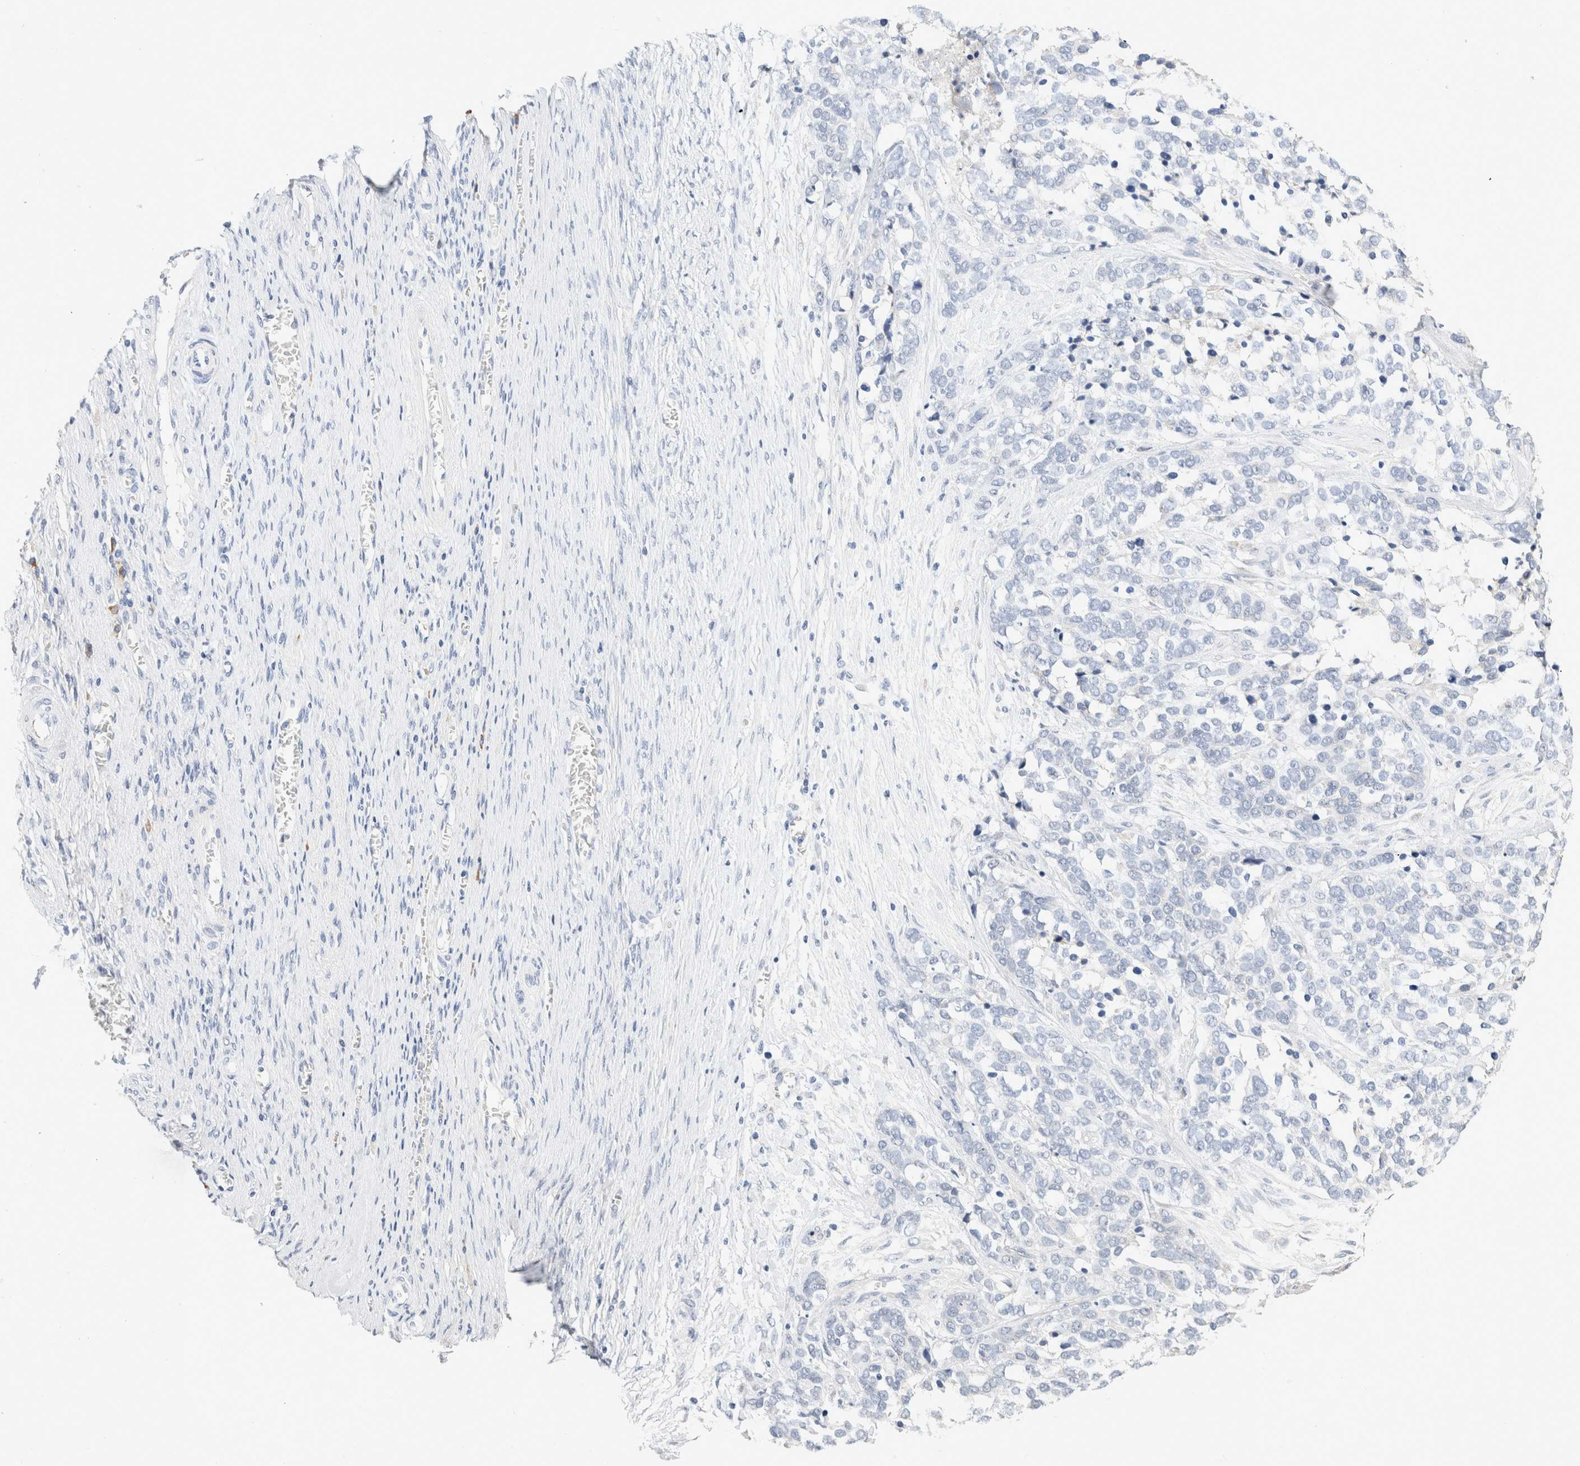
{"staining": {"intensity": "negative", "quantity": "none", "location": "none"}, "tissue": "ovarian cancer", "cell_type": "Tumor cells", "image_type": "cancer", "snomed": [{"axis": "morphology", "description": "Cystadenocarcinoma, serous, NOS"}, {"axis": "topography", "description": "Ovary"}], "caption": "High magnification brightfield microscopy of ovarian serous cystadenocarcinoma stained with DAB (3,3'-diaminobenzidine) (brown) and counterstained with hematoxylin (blue): tumor cells show no significant staining.", "gene": "GADD45G", "patient": {"sex": "female", "age": 44}}